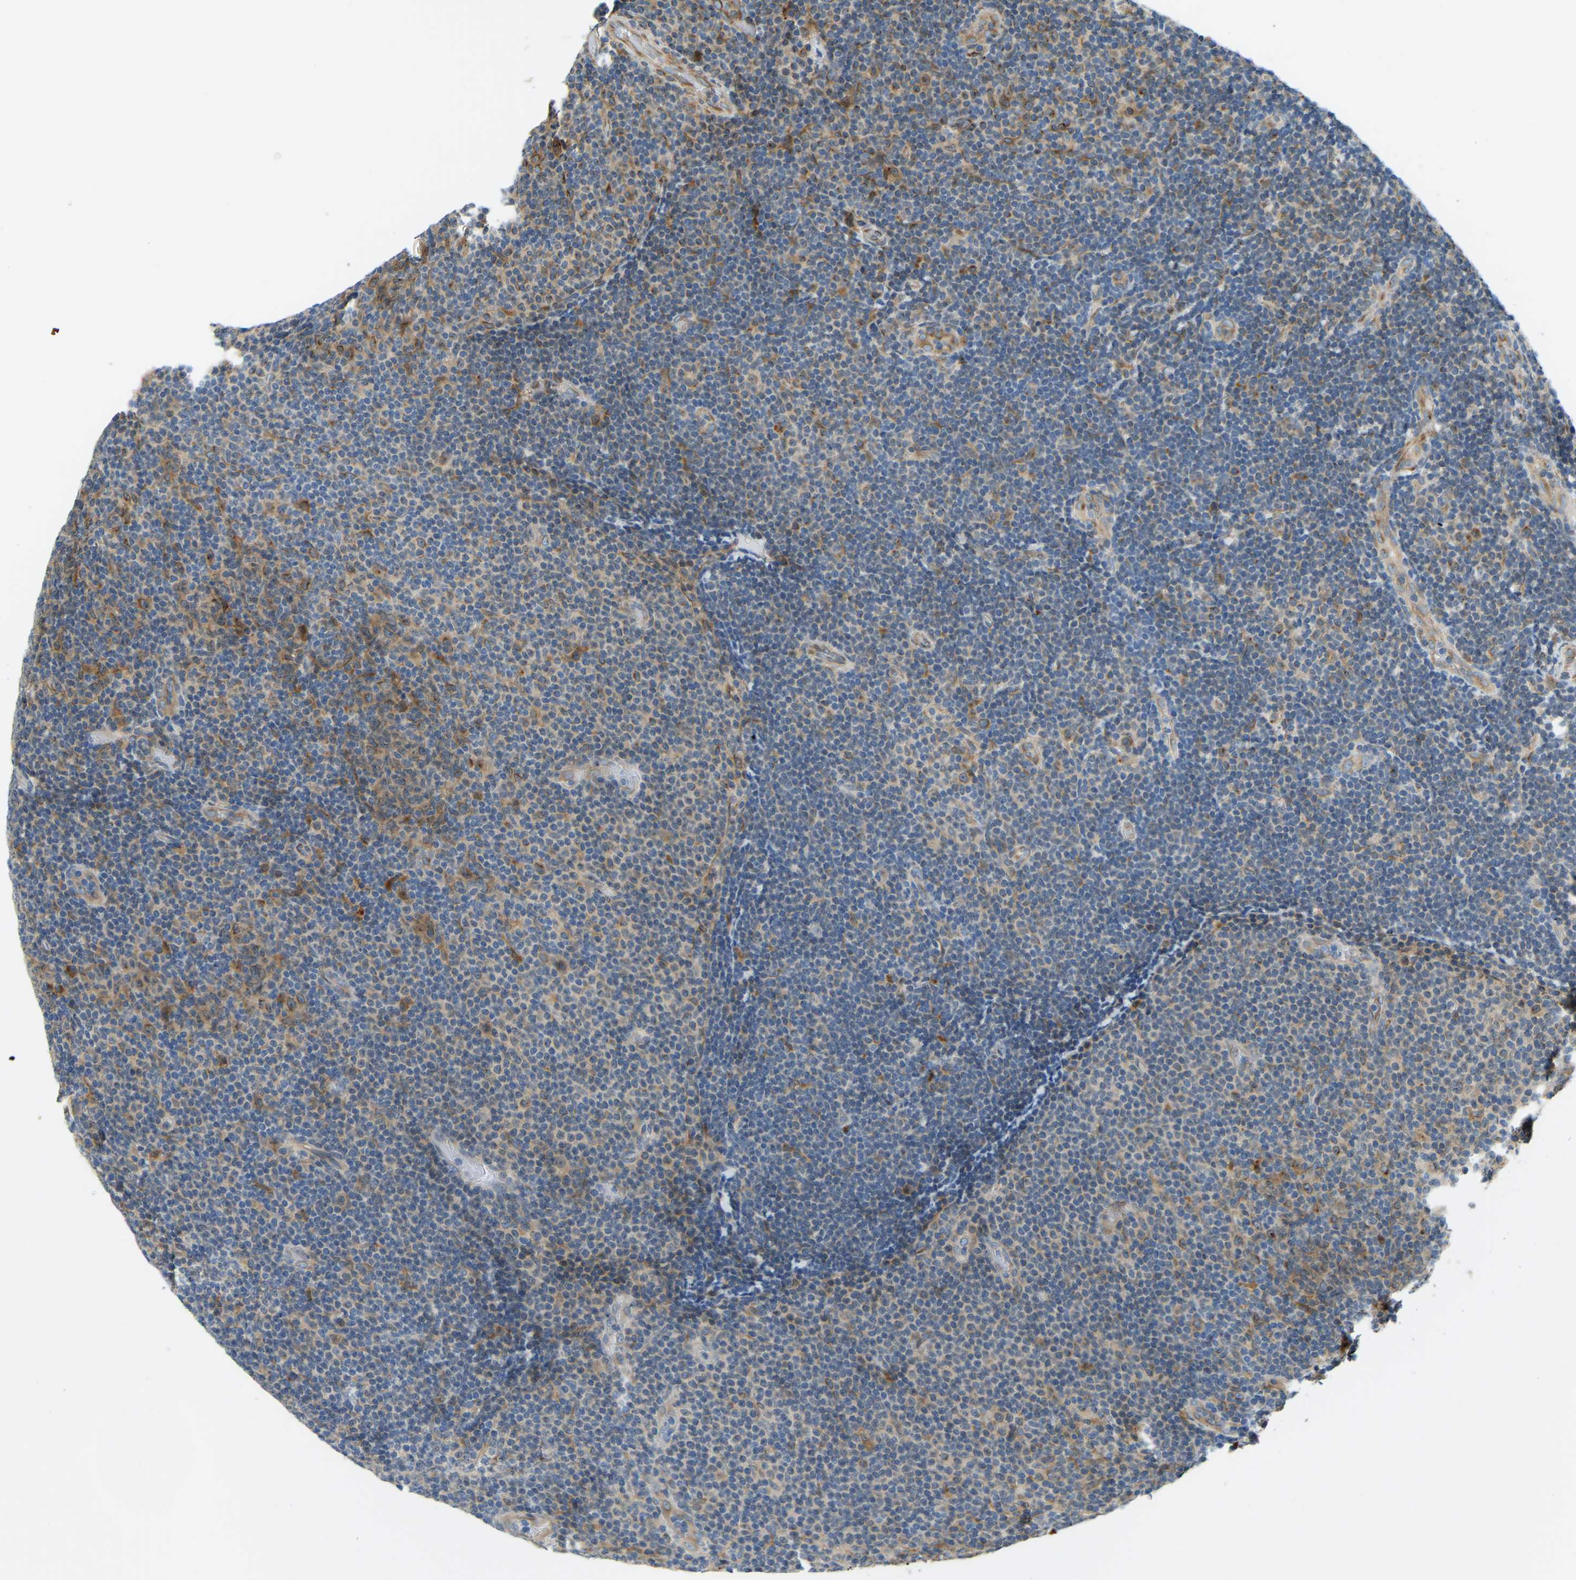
{"staining": {"intensity": "moderate", "quantity": "25%-75%", "location": "cytoplasmic/membranous"}, "tissue": "lymphoma", "cell_type": "Tumor cells", "image_type": "cancer", "snomed": [{"axis": "morphology", "description": "Malignant lymphoma, non-Hodgkin's type, Low grade"}, {"axis": "topography", "description": "Lymph node"}], "caption": "This image reveals immunohistochemistry (IHC) staining of human lymphoma, with medium moderate cytoplasmic/membranous staining in approximately 25%-75% of tumor cells.", "gene": "NME8", "patient": {"sex": "male", "age": 83}}